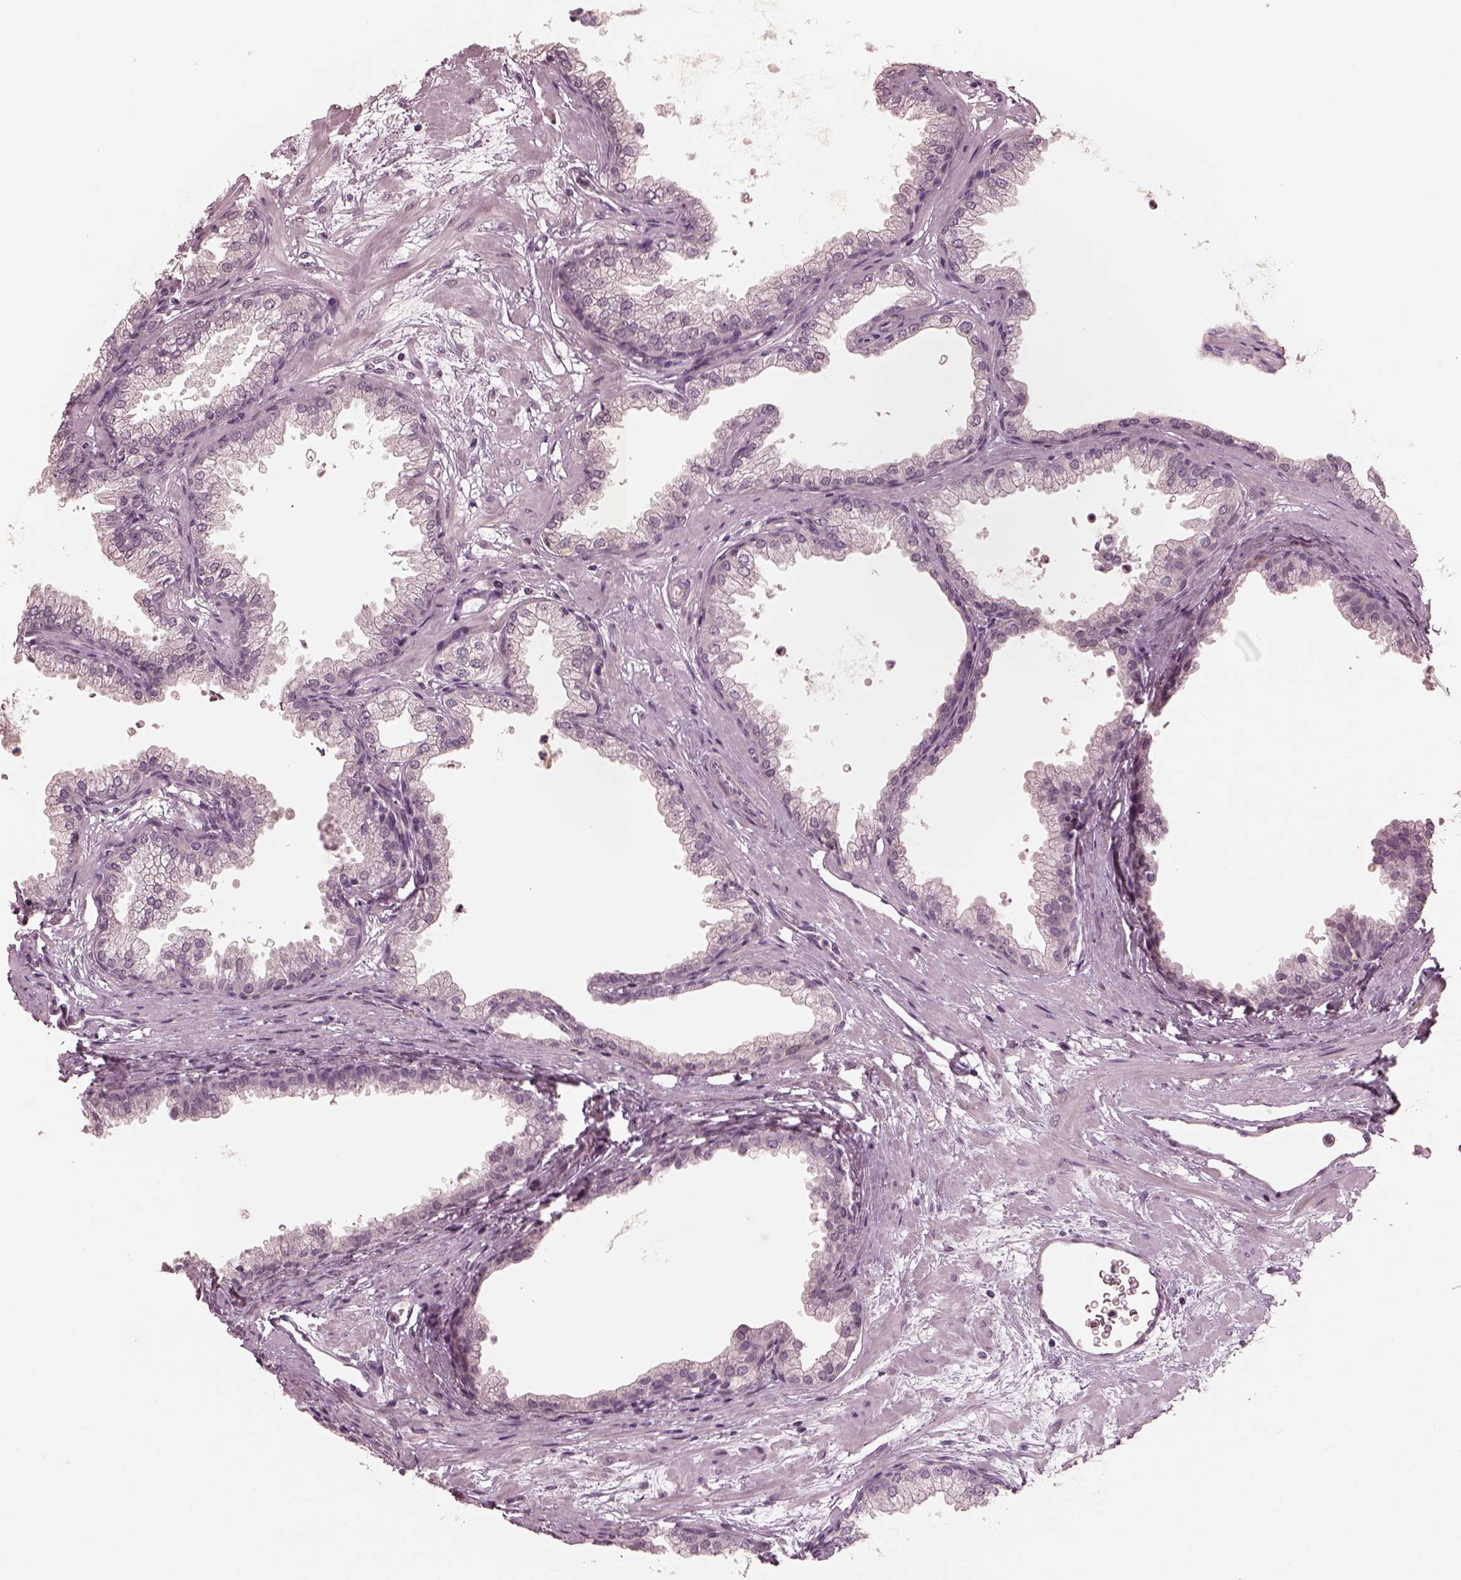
{"staining": {"intensity": "negative", "quantity": "none", "location": "none"}, "tissue": "prostate", "cell_type": "Glandular cells", "image_type": "normal", "snomed": [{"axis": "morphology", "description": "Normal tissue, NOS"}, {"axis": "topography", "description": "Prostate"}], "caption": "This micrograph is of normal prostate stained with immunohistochemistry (IHC) to label a protein in brown with the nuclei are counter-stained blue. There is no staining in glandular cells. (Brightfield microscopy of DAB (3,3'-diaminobenzidine) IHC at high magnification).", "gene": "RGS7", "patient": {"sex": "male", "age": 37}}